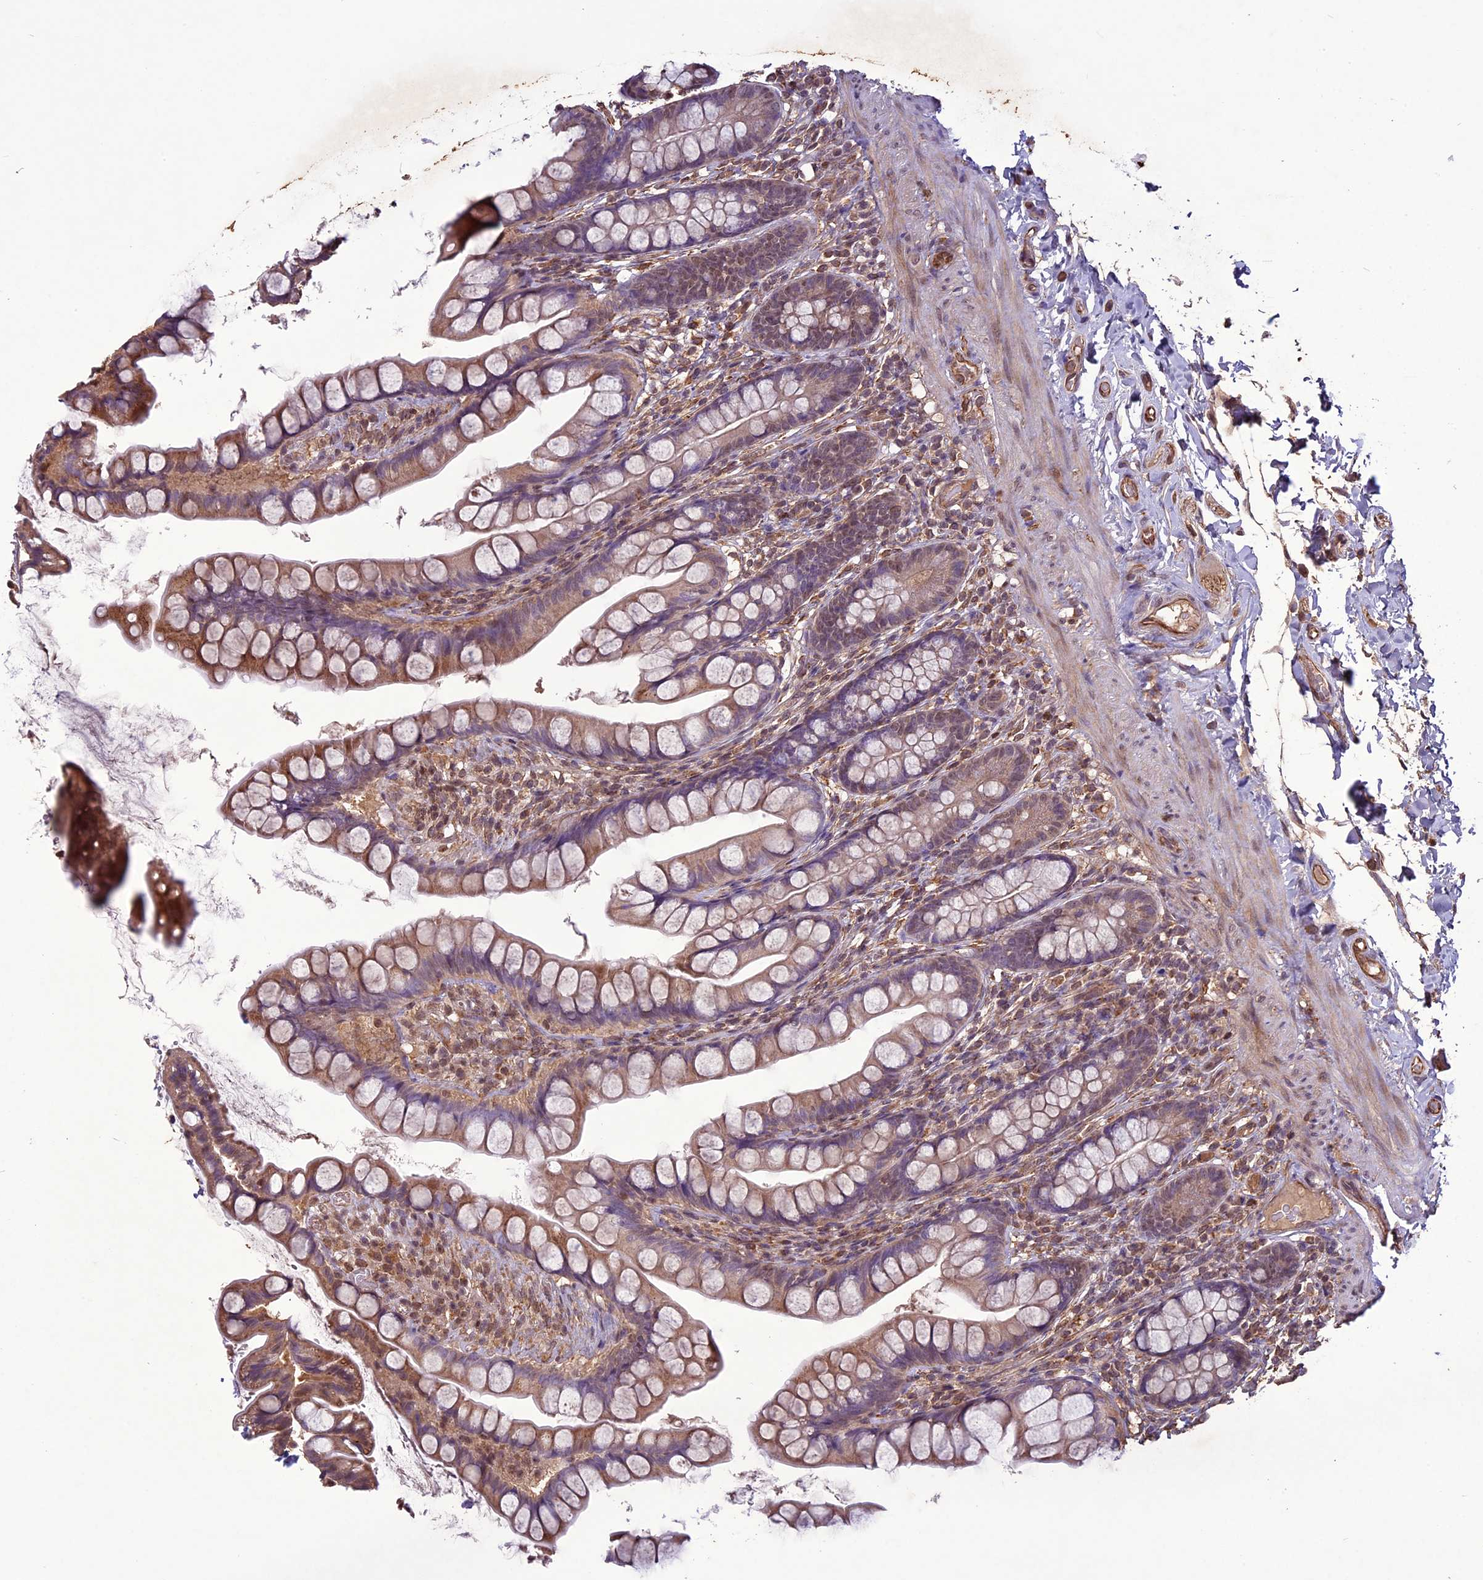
{"staining": {"intensity": "moderate", "quantity": ">75%", "location": "cytoplasmic/membranous"}, "tissue": "small intestine", "cell_type": "Glandular cells", "image_type": "normal", "snomed": [{"axis": "morphology", "description": "Normal tissue, NOS"}, {"axis": "topography", "description": "Small intestine"}], "caption": "Benign small intestine was stained to show a protein in brown. There is medium levels of moderate cytoplasmic/membranous positivity in about >75% of glandular cells. The staining was performed using DAB, with brown indicating positive protein expression. Nuclei are stained blue with hematoxylin.", "gene": "C3orf70", "patient": {"sex": "male", "age": 70}}